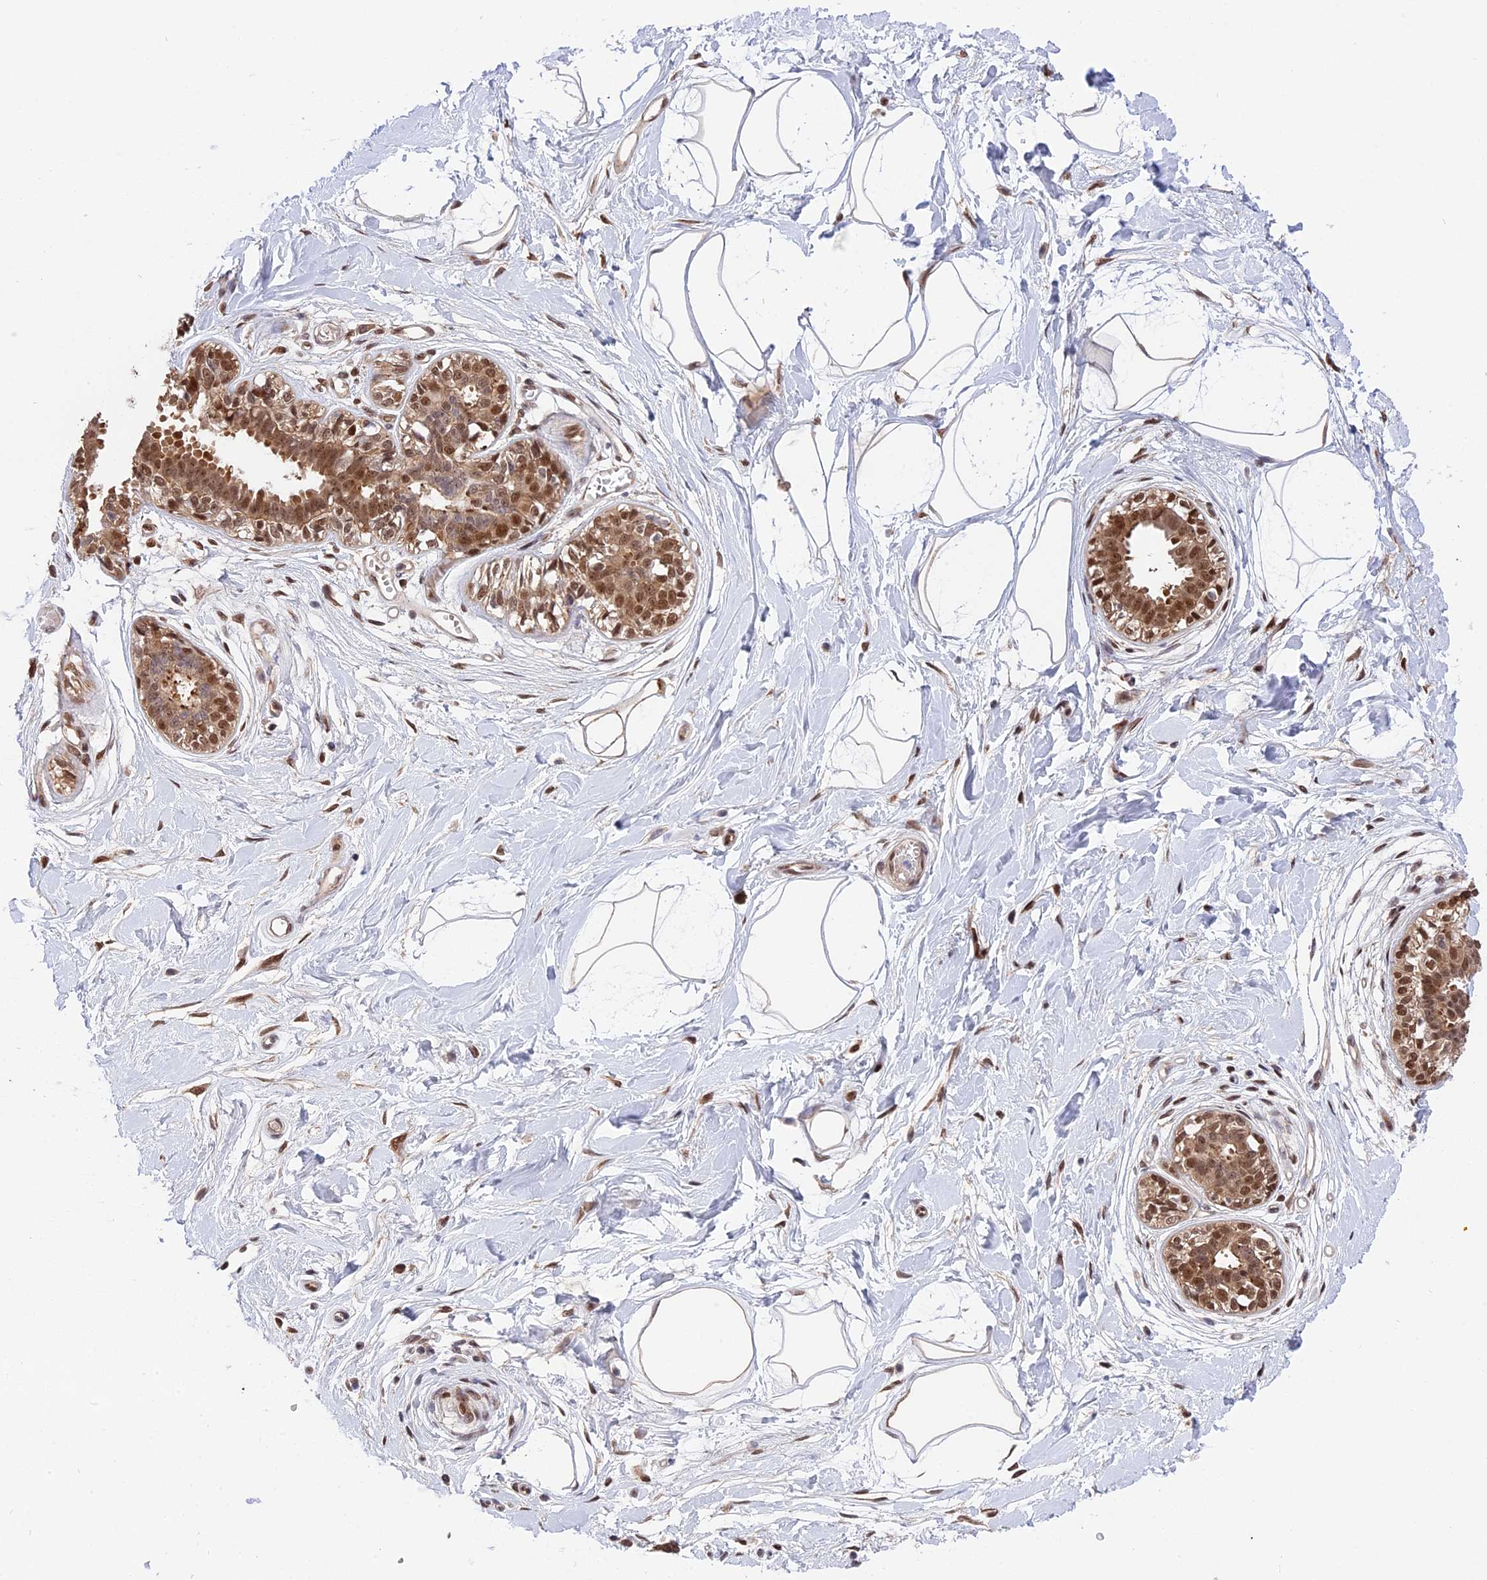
{"staining": {"intensity": "moderate", "quantity": ">75%", "location": "nuclear"}, "tissue": "breast", "cell_type": "Adipocytes", "image_type": "normal", "snomed": [{"axis": "morphology", "description": "Normal tissue, NOS"}, {"axis": "topography", "description": "Breast"}], "caption": "High-power microscopy captured an IHC photomicrograph of unremarkable breast, revealing moderate nuclear expression in about >75% of adipocytes. (brown staining indicates protein expression, while blue staining denotes nuclei).", "gene": "ZNF428", "patient": {"sex": "female", "age": 45}}